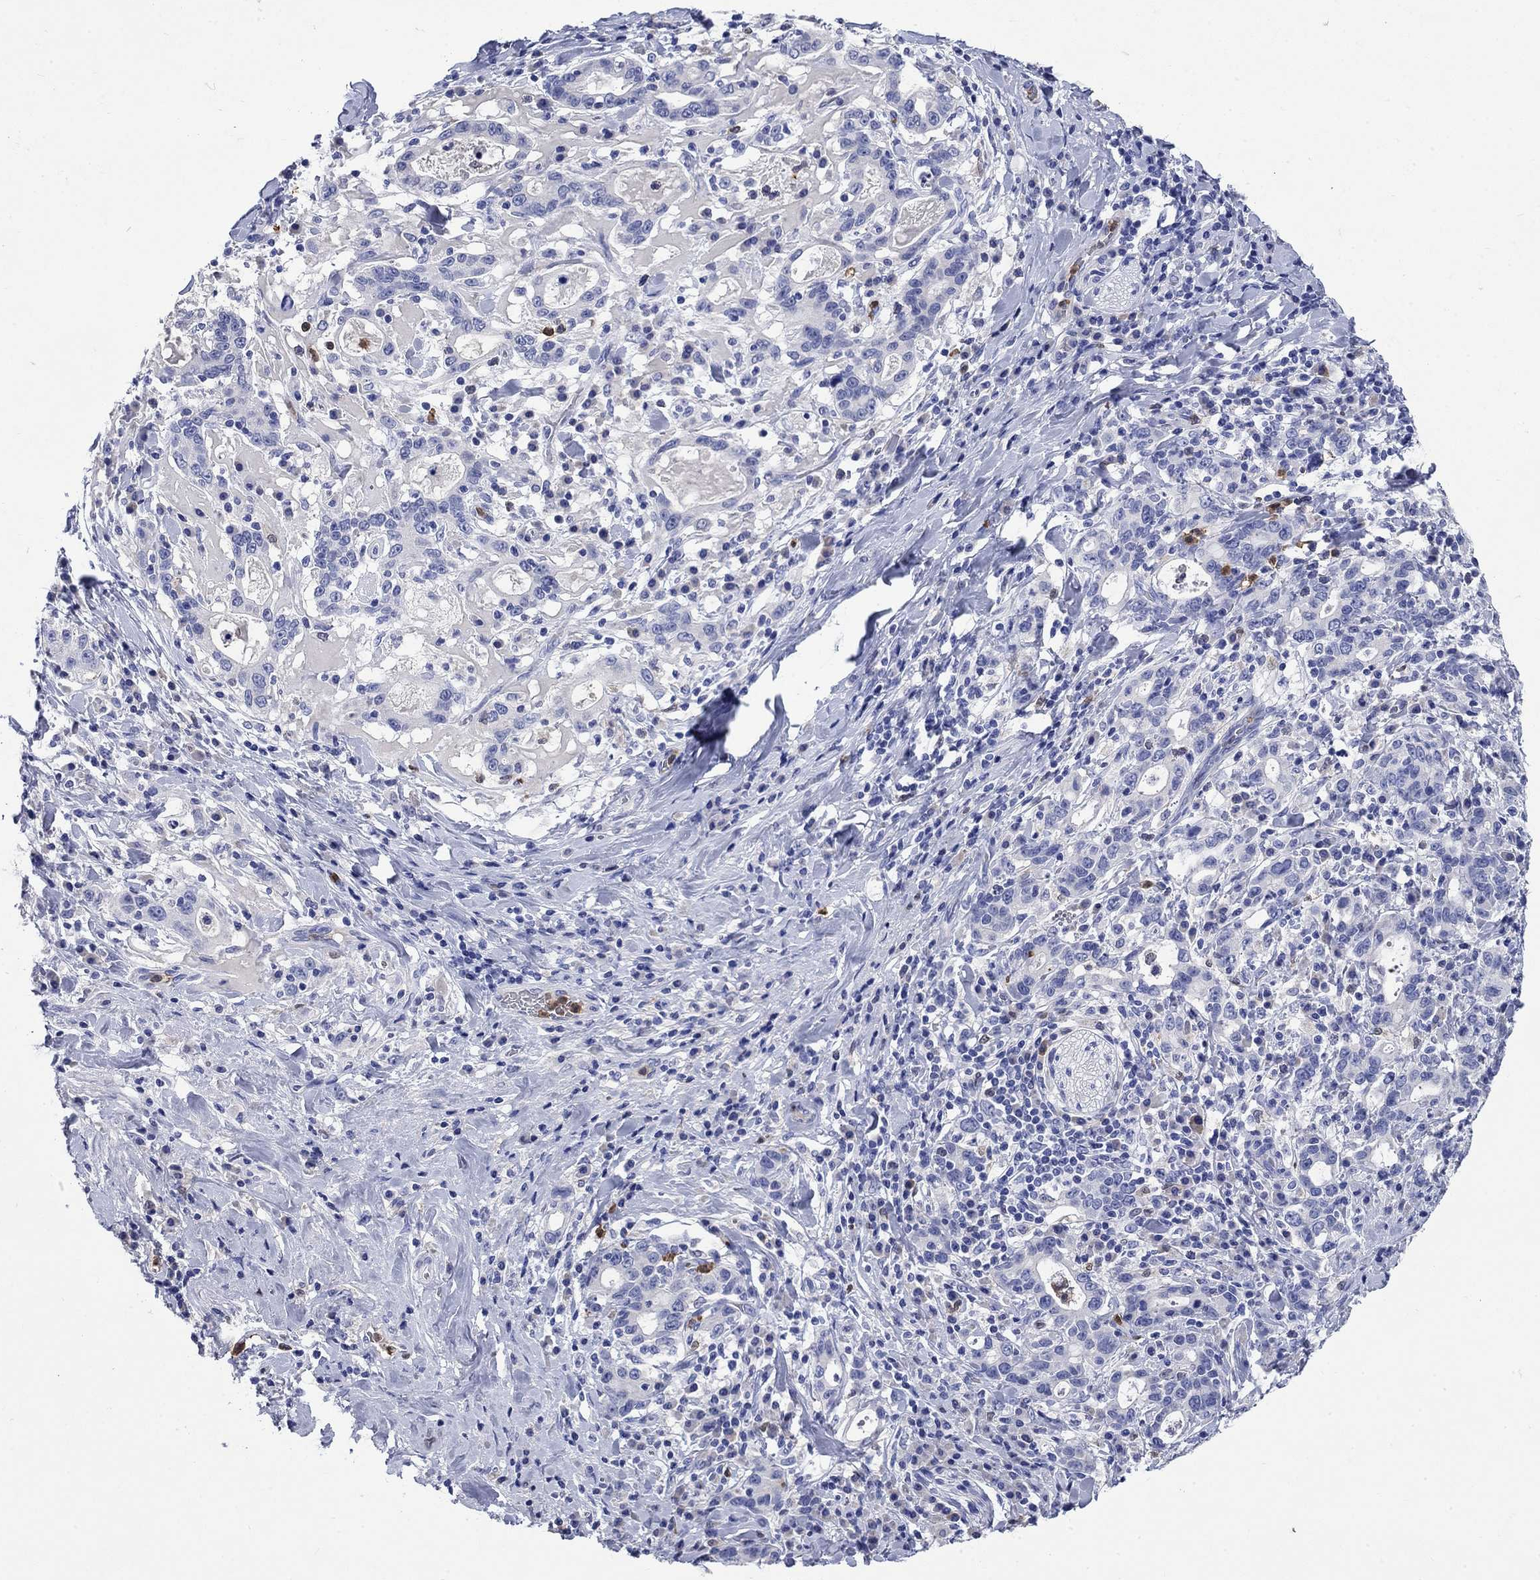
{"staining": {"intensity": "negative", "quantity": "none", "location": "none"}, "tissue": "stomach cancer", "cell_type": "Tumor cells", "image_type": "cancer", "snomed": [{"axis": "morphology", "description": "Adenocarcinoma, NOS"}, {"axis": "topography", "description": "Stomach"}], "caption": "A histopathology image of human stomach adenocarcinoma is negative for staining in tumor cells. The staining was performed using DAB to visualize the protein expression in brown, while the nuclei were stained in blue with hematoxylin (Magnification: 20x).", "gene": "TFR2", "patient": {"sex": "male", "age": 79}}